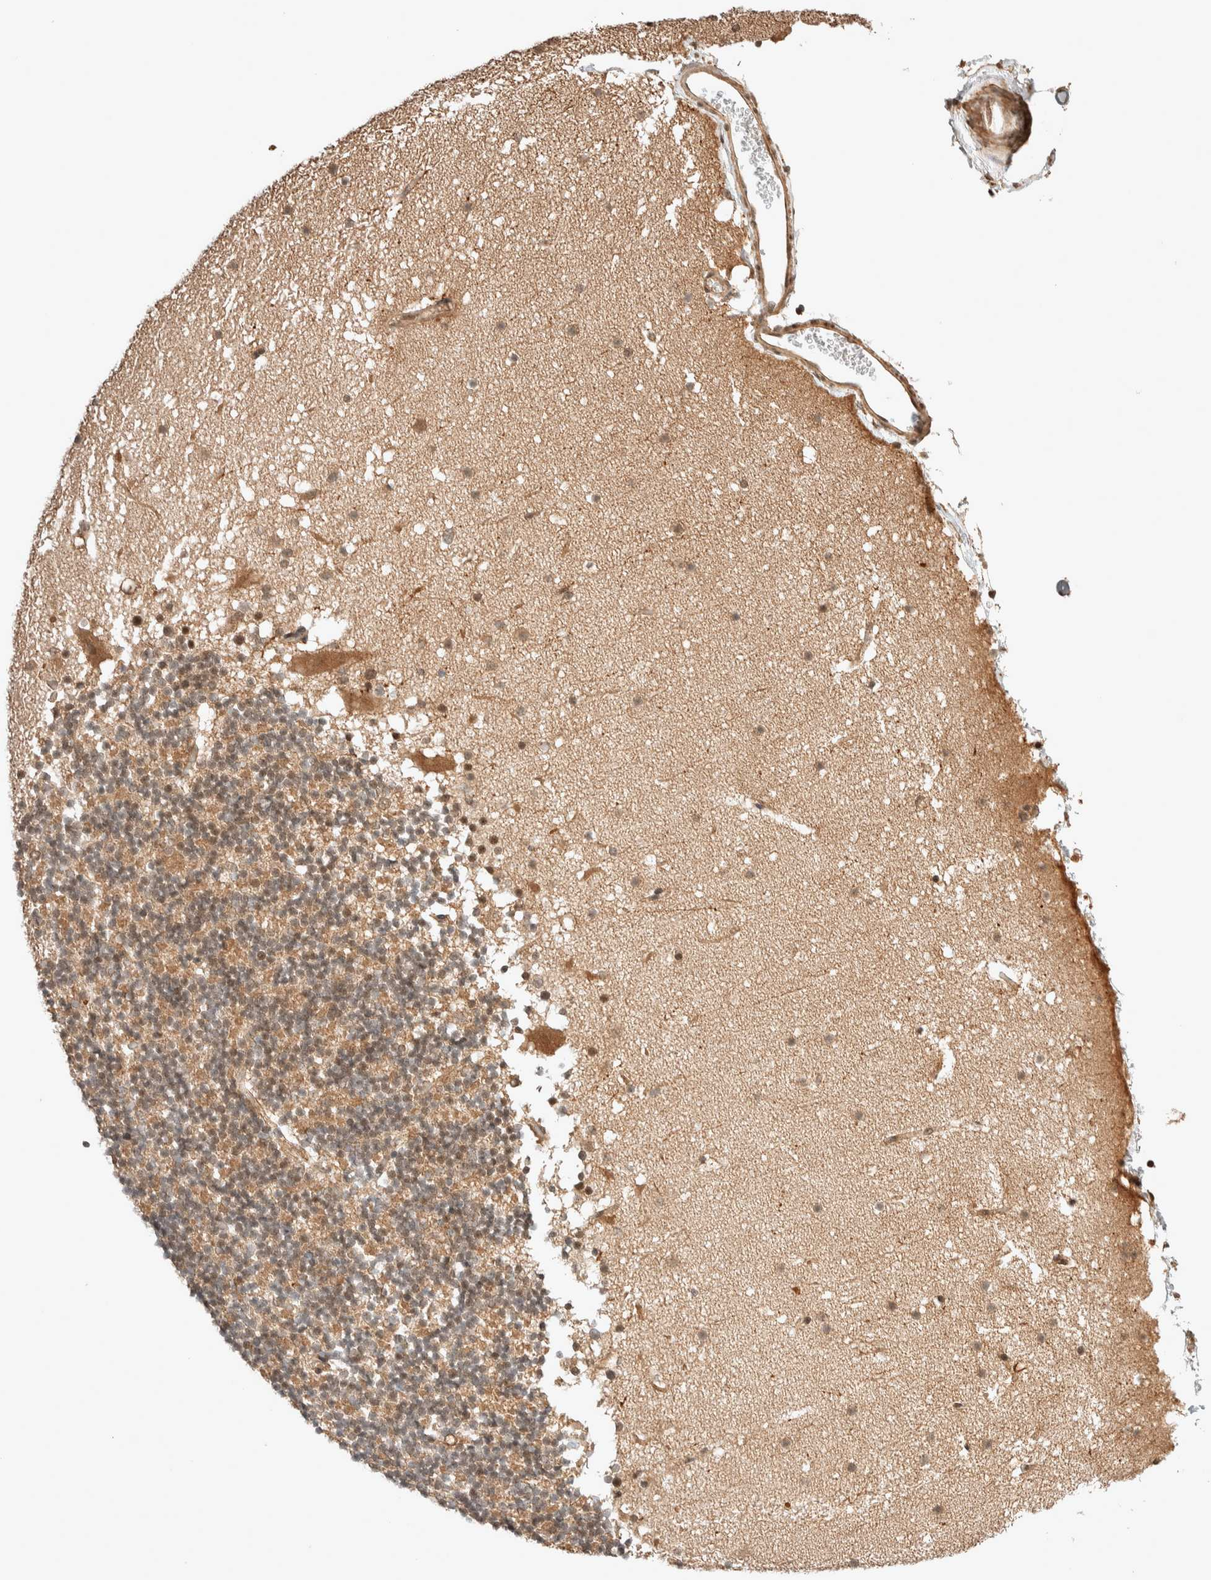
{"staining": {"intensity": "moderate", "quantity": ">75%", "location": "cytoplasmic/membranous"}, "tissue": "cerebellum", "cell_type": "Cells in granular layer", "image_type": "normal", "snomed": [{"axis": "morphology", "description": "Normal tissue, NOS"}, {"axis": "topography", "description": "Cerebellum"}], "caption": "Protein expression analysis of benign cerebellum shows moderate cytoplasmic/membranous positivity in about >75% of cells in granular layer.", "gene": "THRA", "patient": {"sex": "male", "age": 57}}